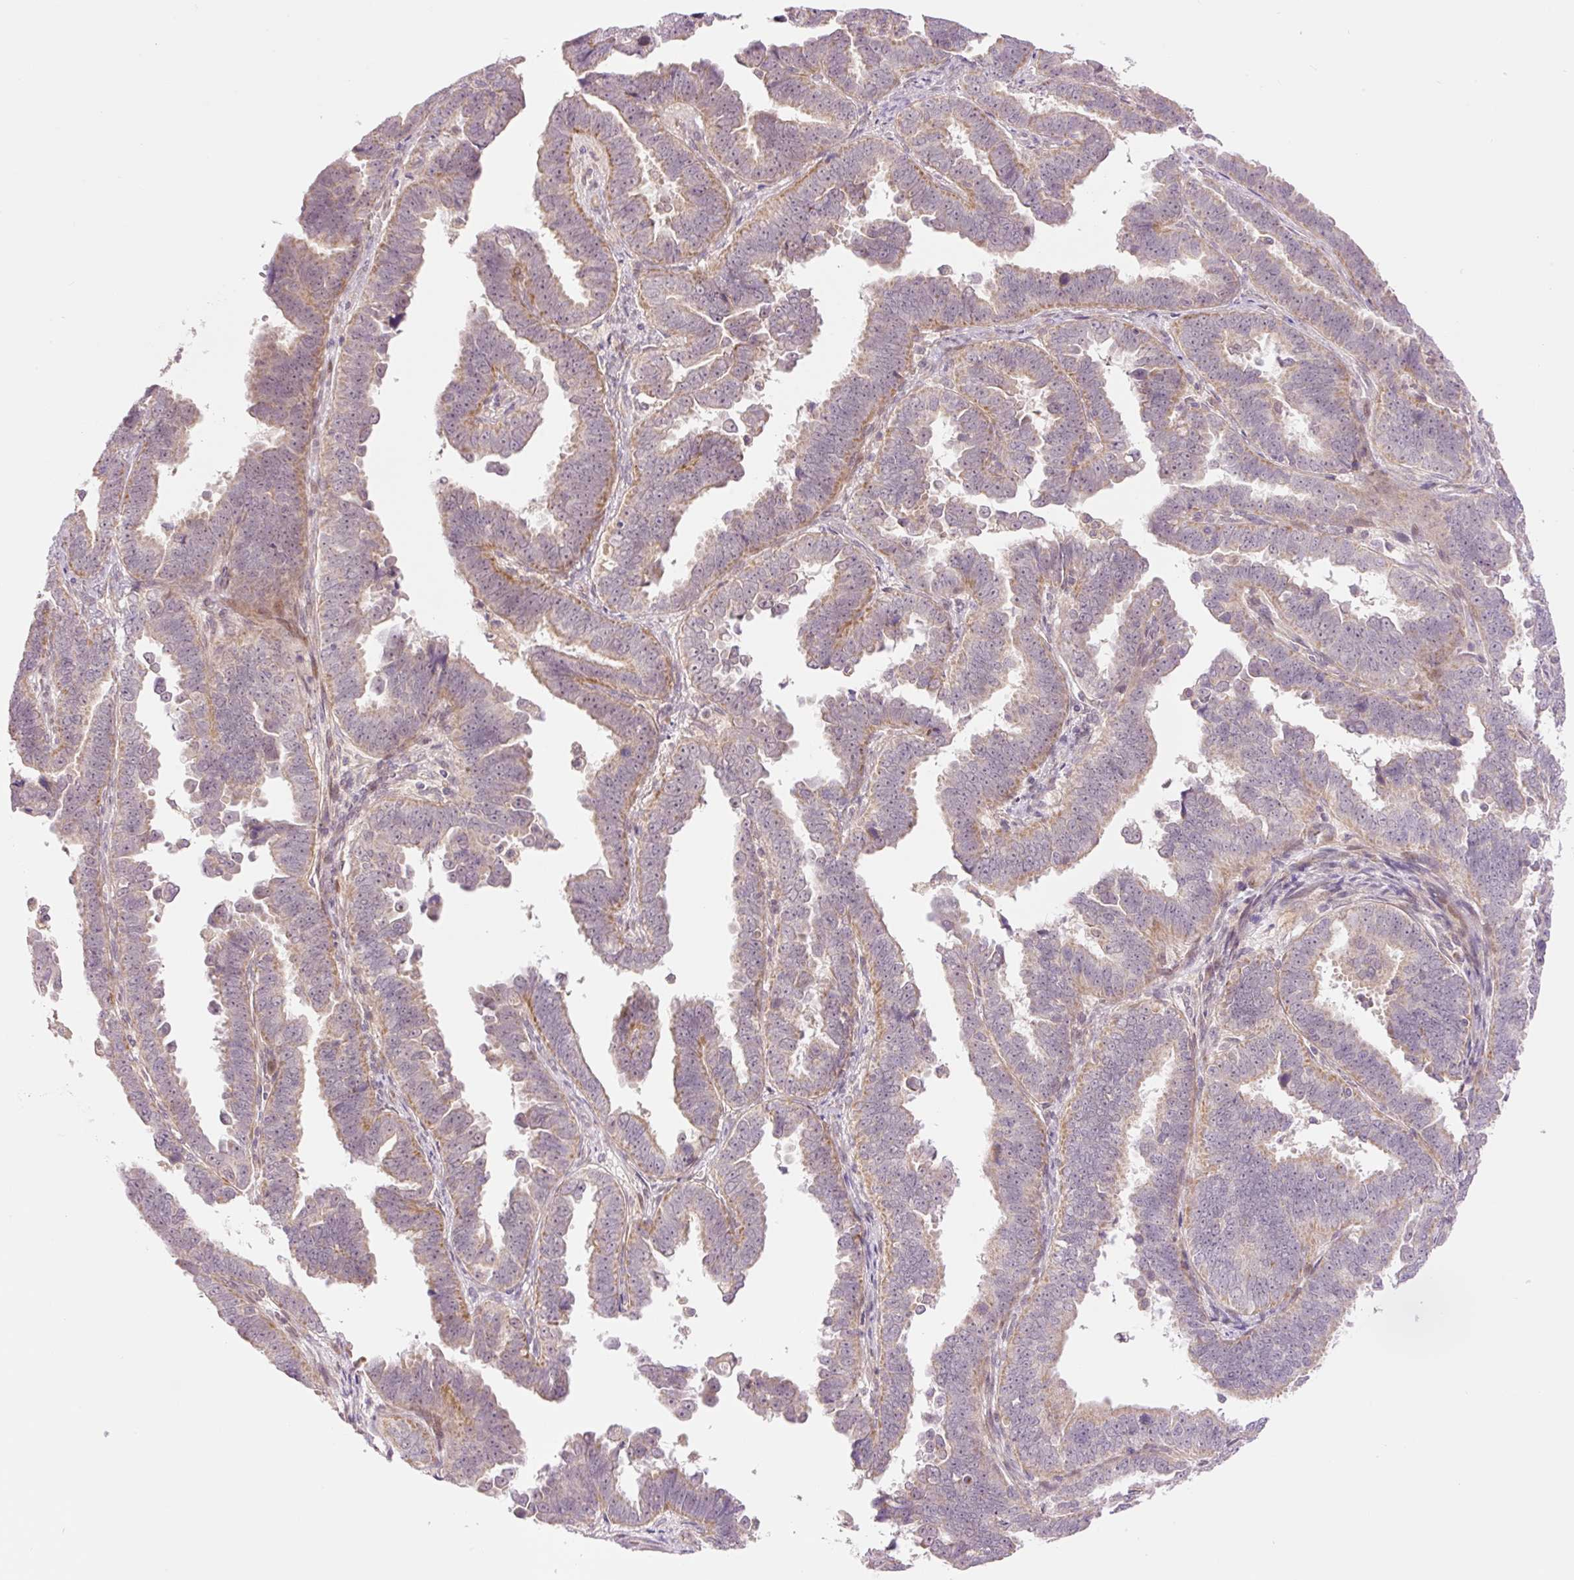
{"staining": {"intensity": "moderate", "quantity": "25%-75%", "location": "cytoplasmic/membranous"}, "tissue": "endometrial cancer", "cell_type": "Tumor cells", "image_type": "cancer", "snomed": [{"axis": "morphology", "description": "Adenocarcinoma, NOS"}, {"axis": "topography", "description": "Endometrium"}], "caption": "A brown stain highlights moderate cytoplasmic/membranous positivity of a protein in endometrial cancer (adenocarcinoma) tumor cells.", "gene": "SLC29A3", "patient": {"sex": "female", "age": 75}}